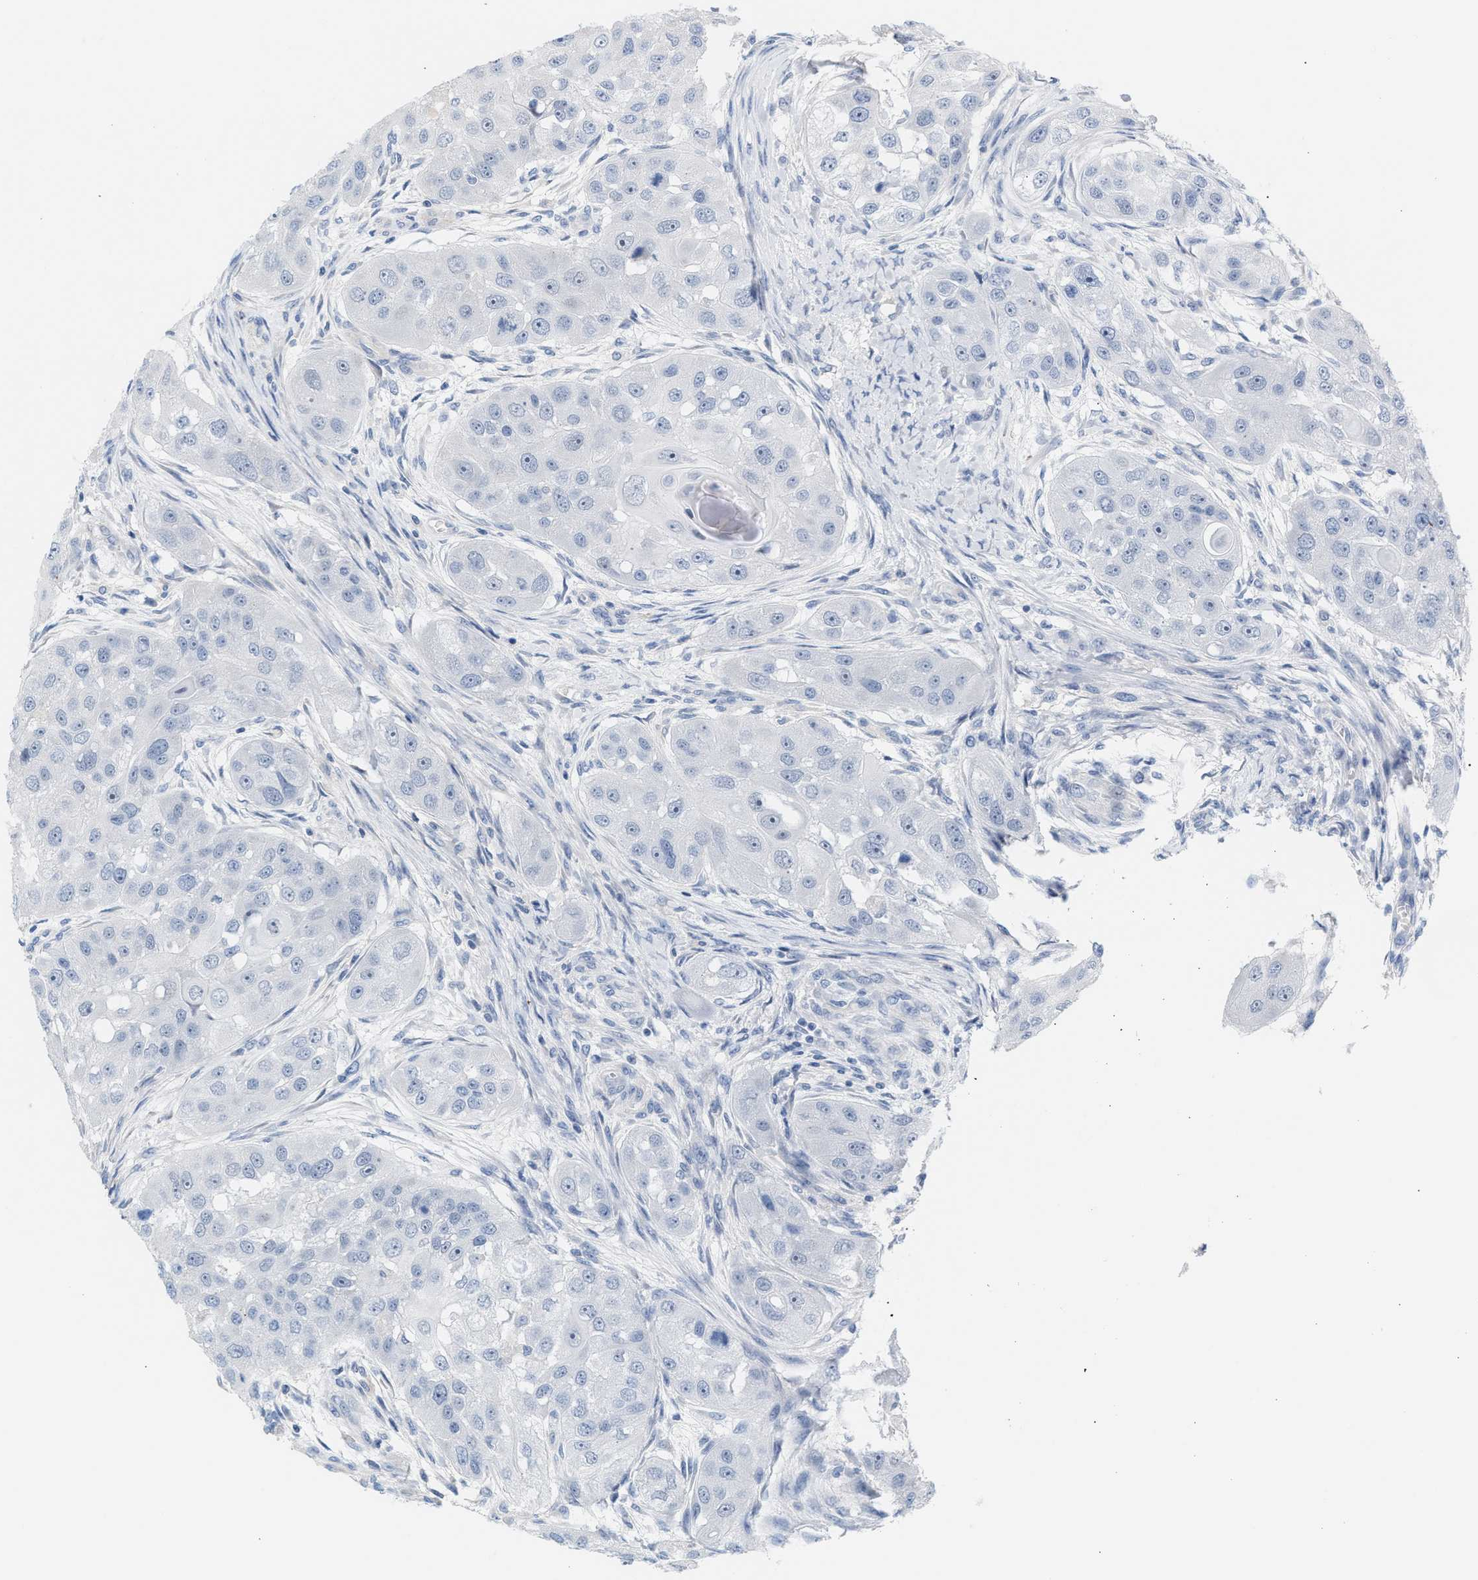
{"staining": {"intensity": "negative", "quantity": "none", "location": "none"}, "tissue": "head and neck cancer", "cell_type": "Tumor cells", "image_type": "cancer", "snomed": [{"axis": "morphology", "description": "Normal tissue, NOS"}, {"axis": "morphology", "description": "Squamous cell carcinoma, NOS"}, {"axis": "topography", "description": "Skeletal muscle"}, {"axis": "topography", "description": "Head-Neck"}], "caption": "There is no significant expression in tumor cells of squamous cell carcinoma (head and neck). Nuclei are stained in blue.", "gene": "LRCH1", "patient": {"sex": "male", "age": 51}}